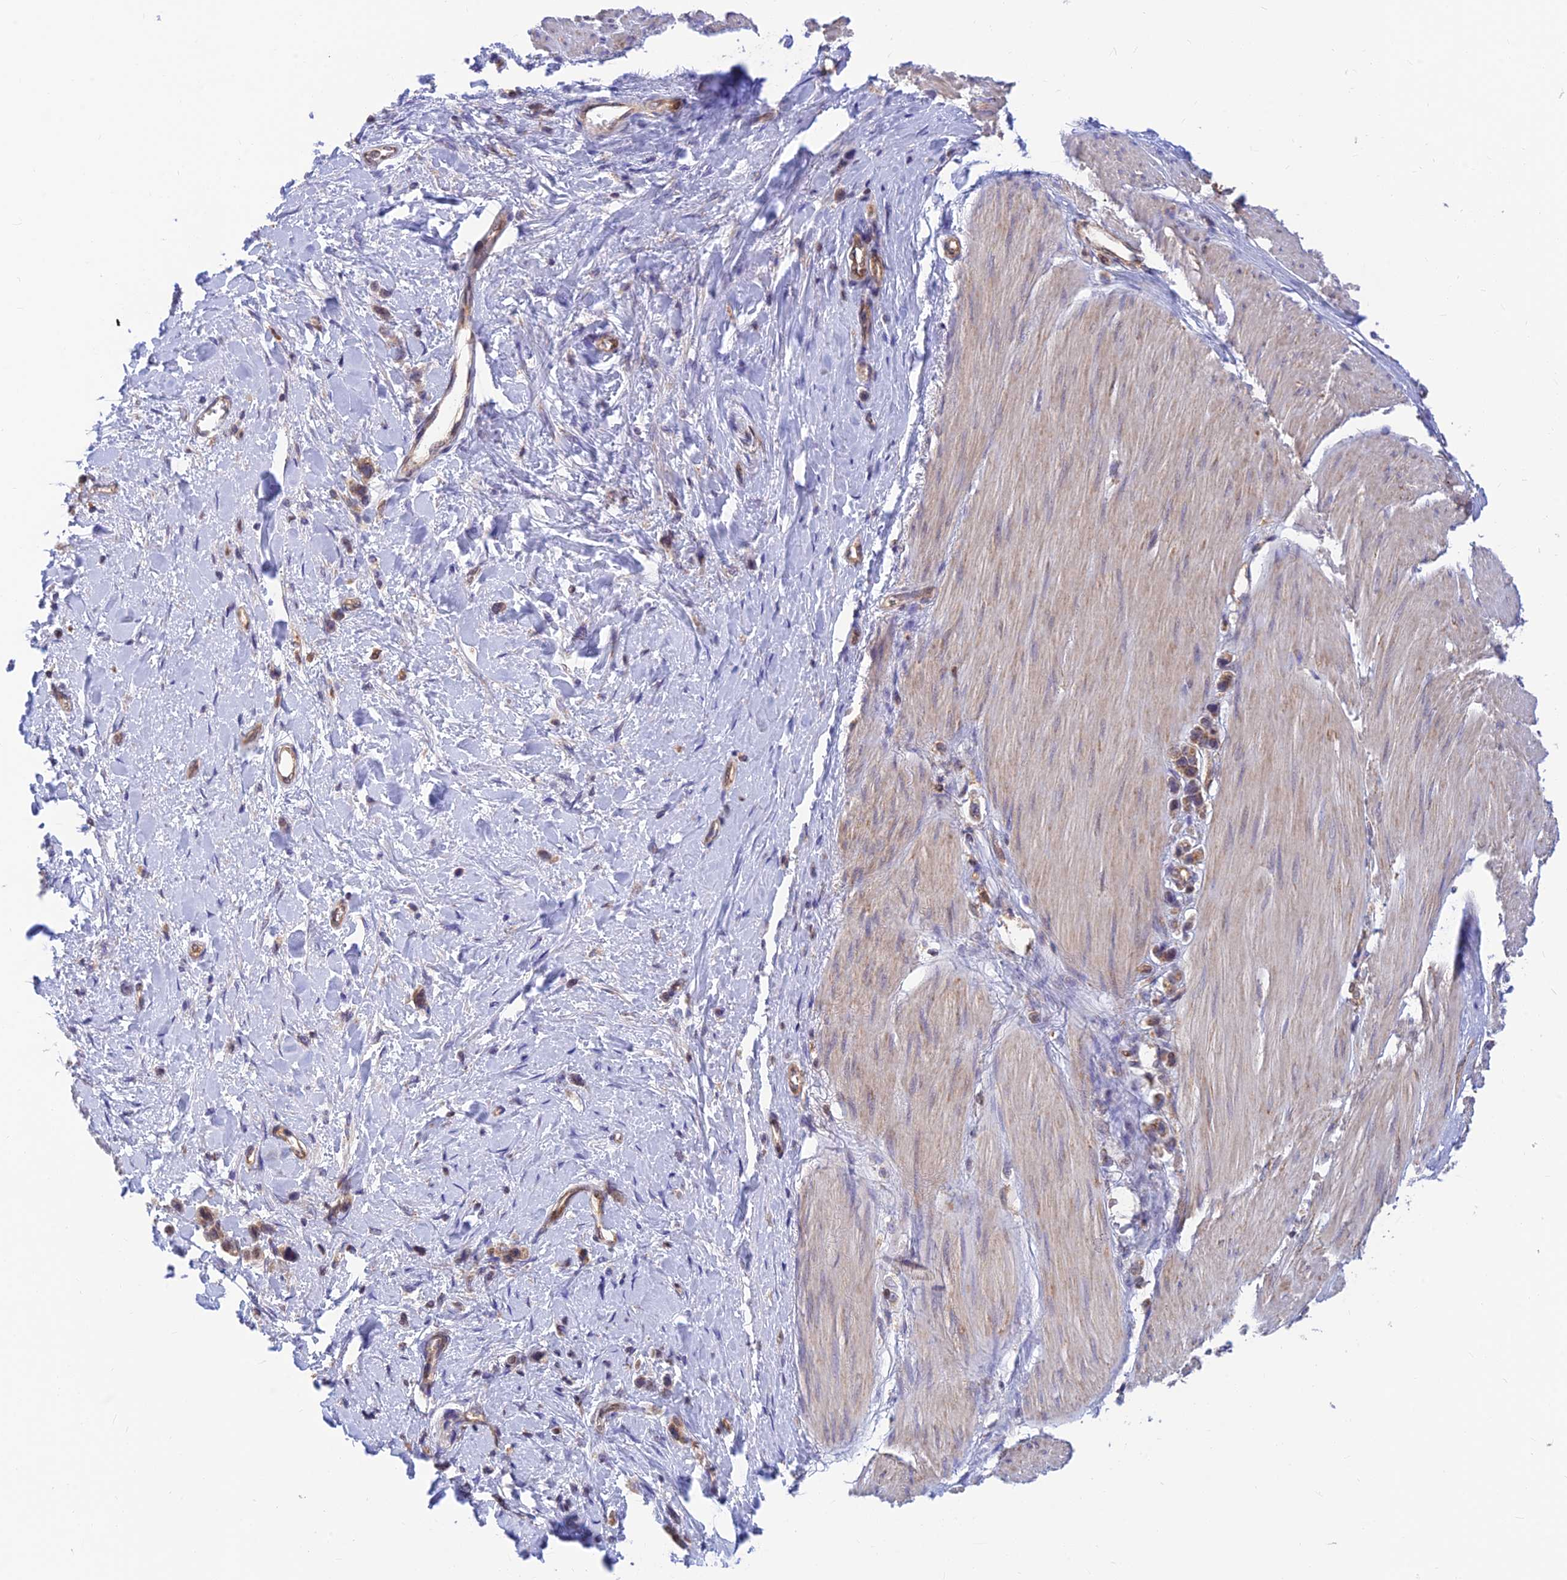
{"staining": {"intensity": "moderate", "quantity": ">75%", "location": "cytoplasmic/membranous"}, "tissue": "stomach cancer", "cell_type": "Tumor cells", "image_type": "cancer", "snomed": [{"axis": "morphology", "description": "Adenocarcinoma, NOS"}, {"axis": "topography", "description": "Stomach"}], "caption": "Moderate cytoplasmic/membranous protein staining is present in about >75% of tumor cells in adenocarcinoma (stomach).", "gene": "LYSMD2", "patient": {"sex": "female", "age": 65}}